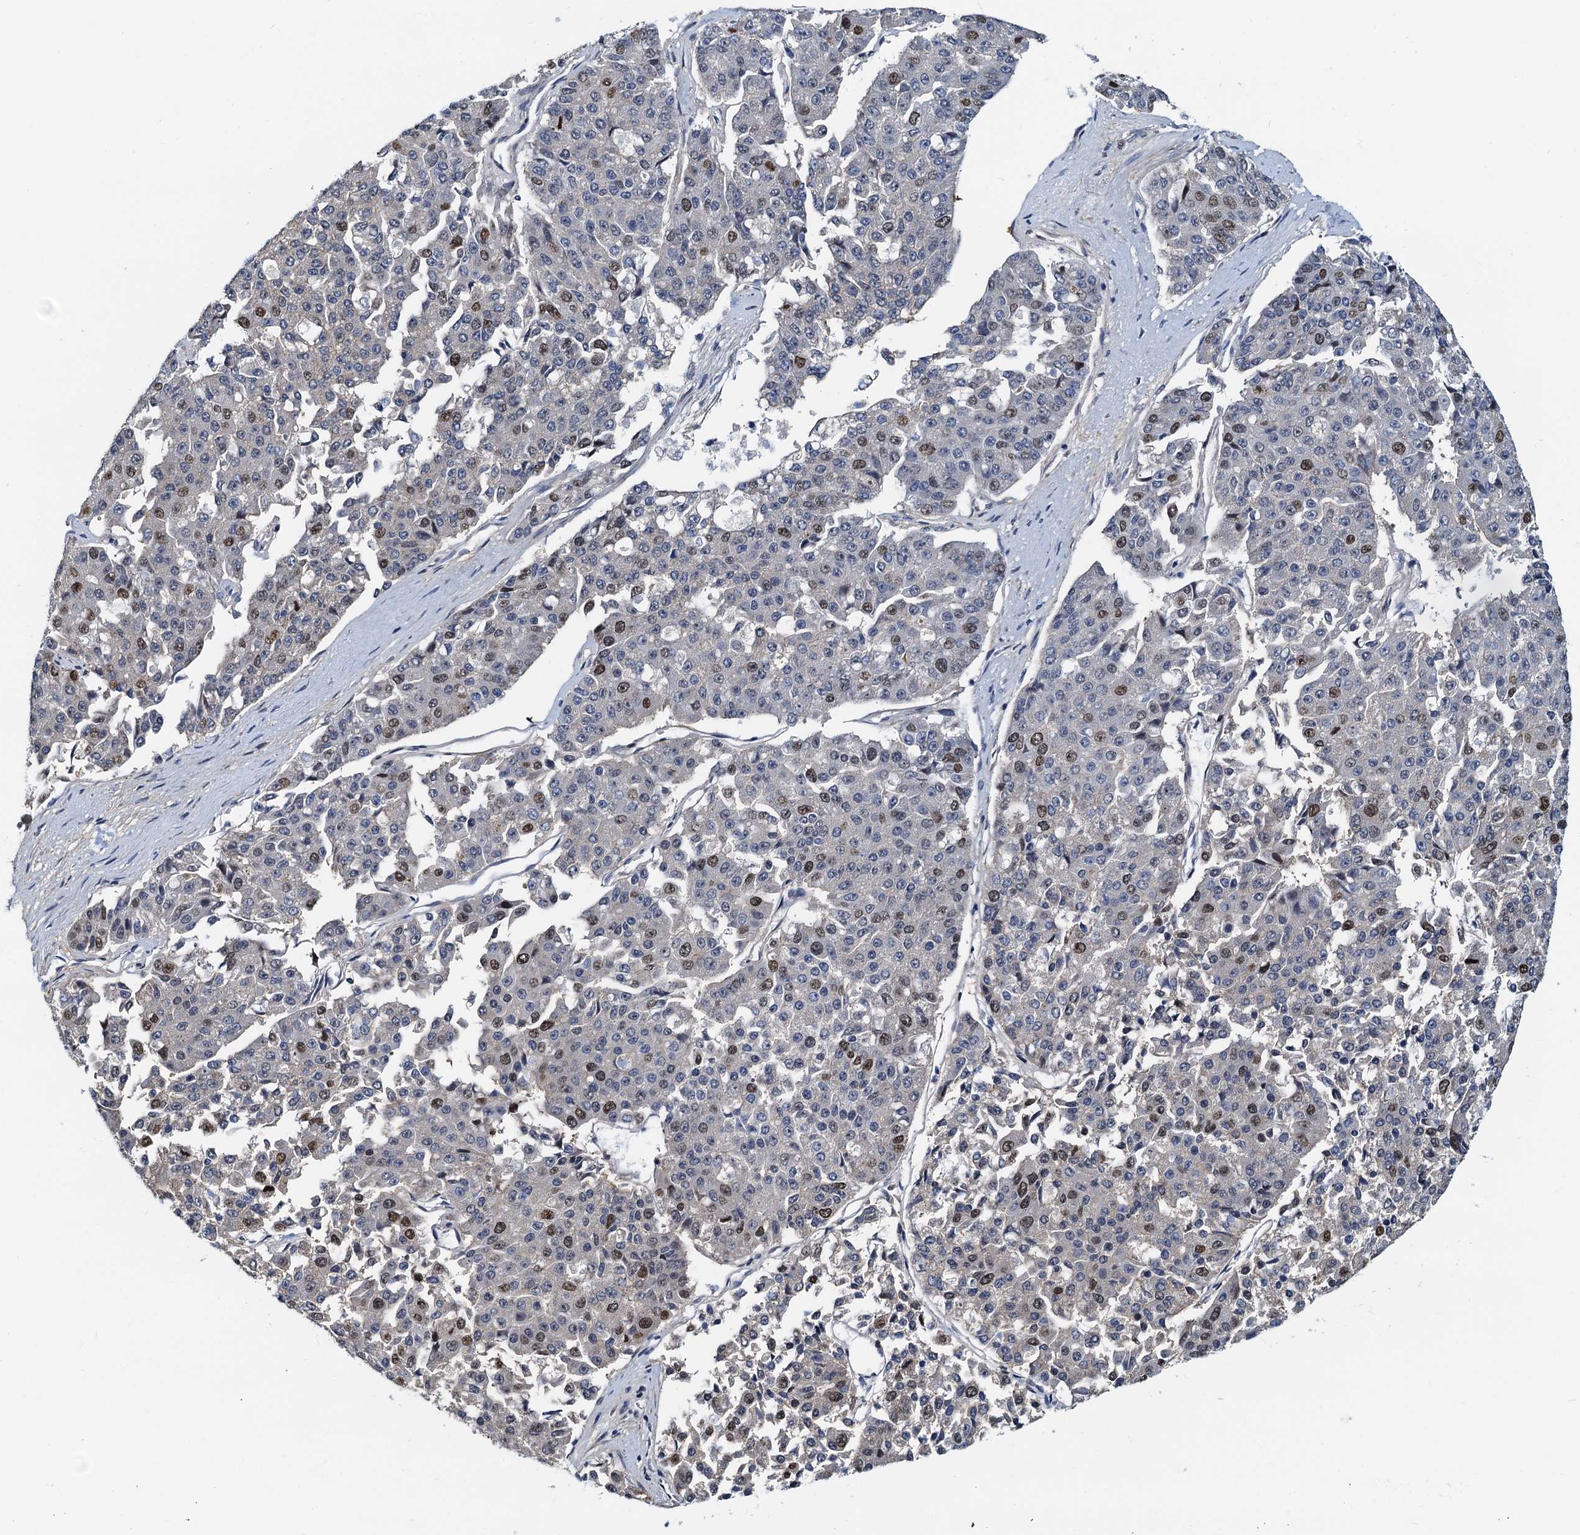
{"staining": {"intensity": "moderate", "quantity": "<25%", "location": "nuclear"}, "tissue": "pancreatic cancer", "cell_type": "Tumor cells", "image_type": "cancer", "snomed": [{"axis": "morphology", "description": "Adenocarcinoma, NOS"}, {"axis": "topography", "description": "Pancreas"}], "caption": "Moderate nuclear protein expression is identified in about <25% of tumor cells in pancreatic cancer (adenocarcinoma).", "gene": "PTGES3", "patient": {"sex": "male", "age": 50}}